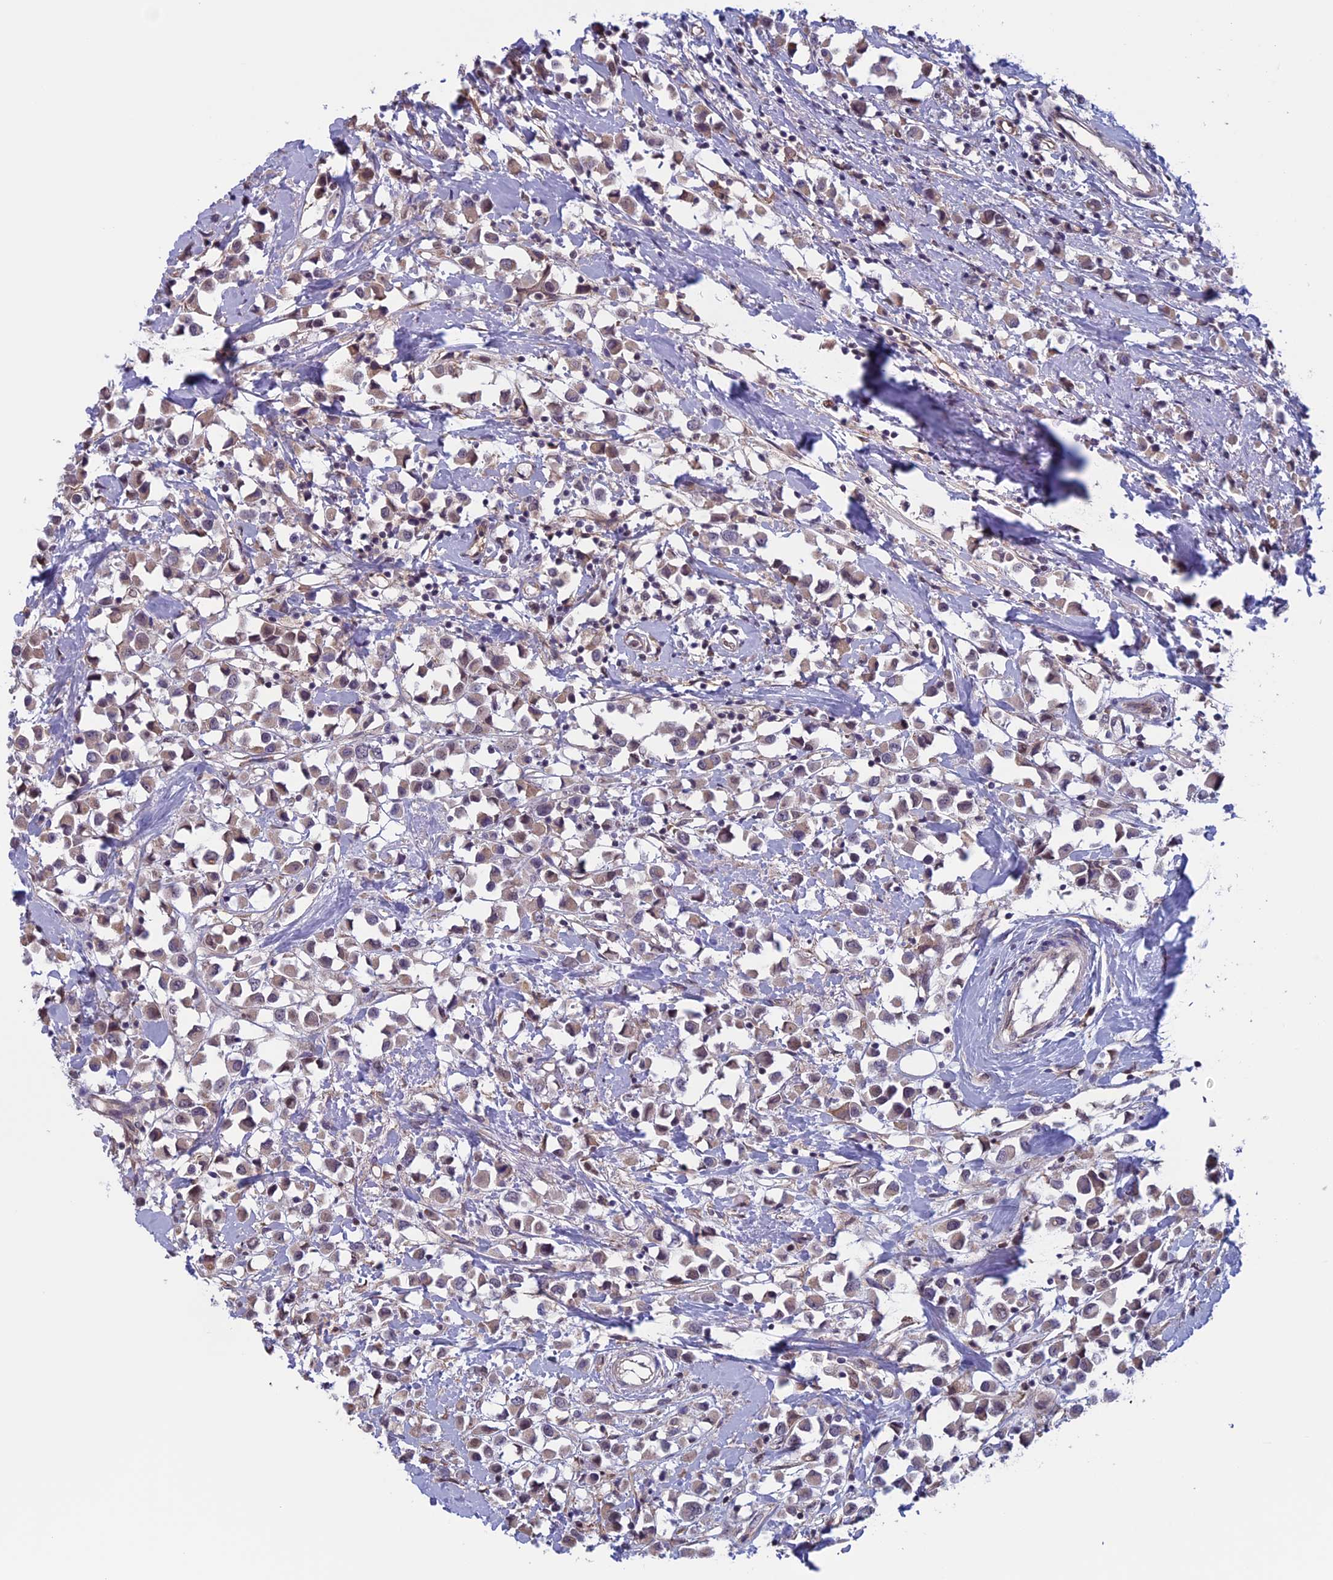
{"staining": {"intensity": "weak", "quantity": ">75%", "location": "cytoplasmic/membranous"}, "tissue": "breast cancer", "cell_type": "Tumor cells", "image_type": "cancer", "snomed": [{"axis": "morphology", "description": "Duct carcinoma"}, {"axis": "topography", "description": "Breast"}], "caption": "A low amount of weak cytoplasmic/membranous positivity is seen in approximately >75% of tumor cells in breast cancer (intraductal carcinoma) tissue. (DAB IHC with brightfield microscopy, high magnification).", "gene": "SLC1A6", "patient": {"sex": "female", "age": 61}}